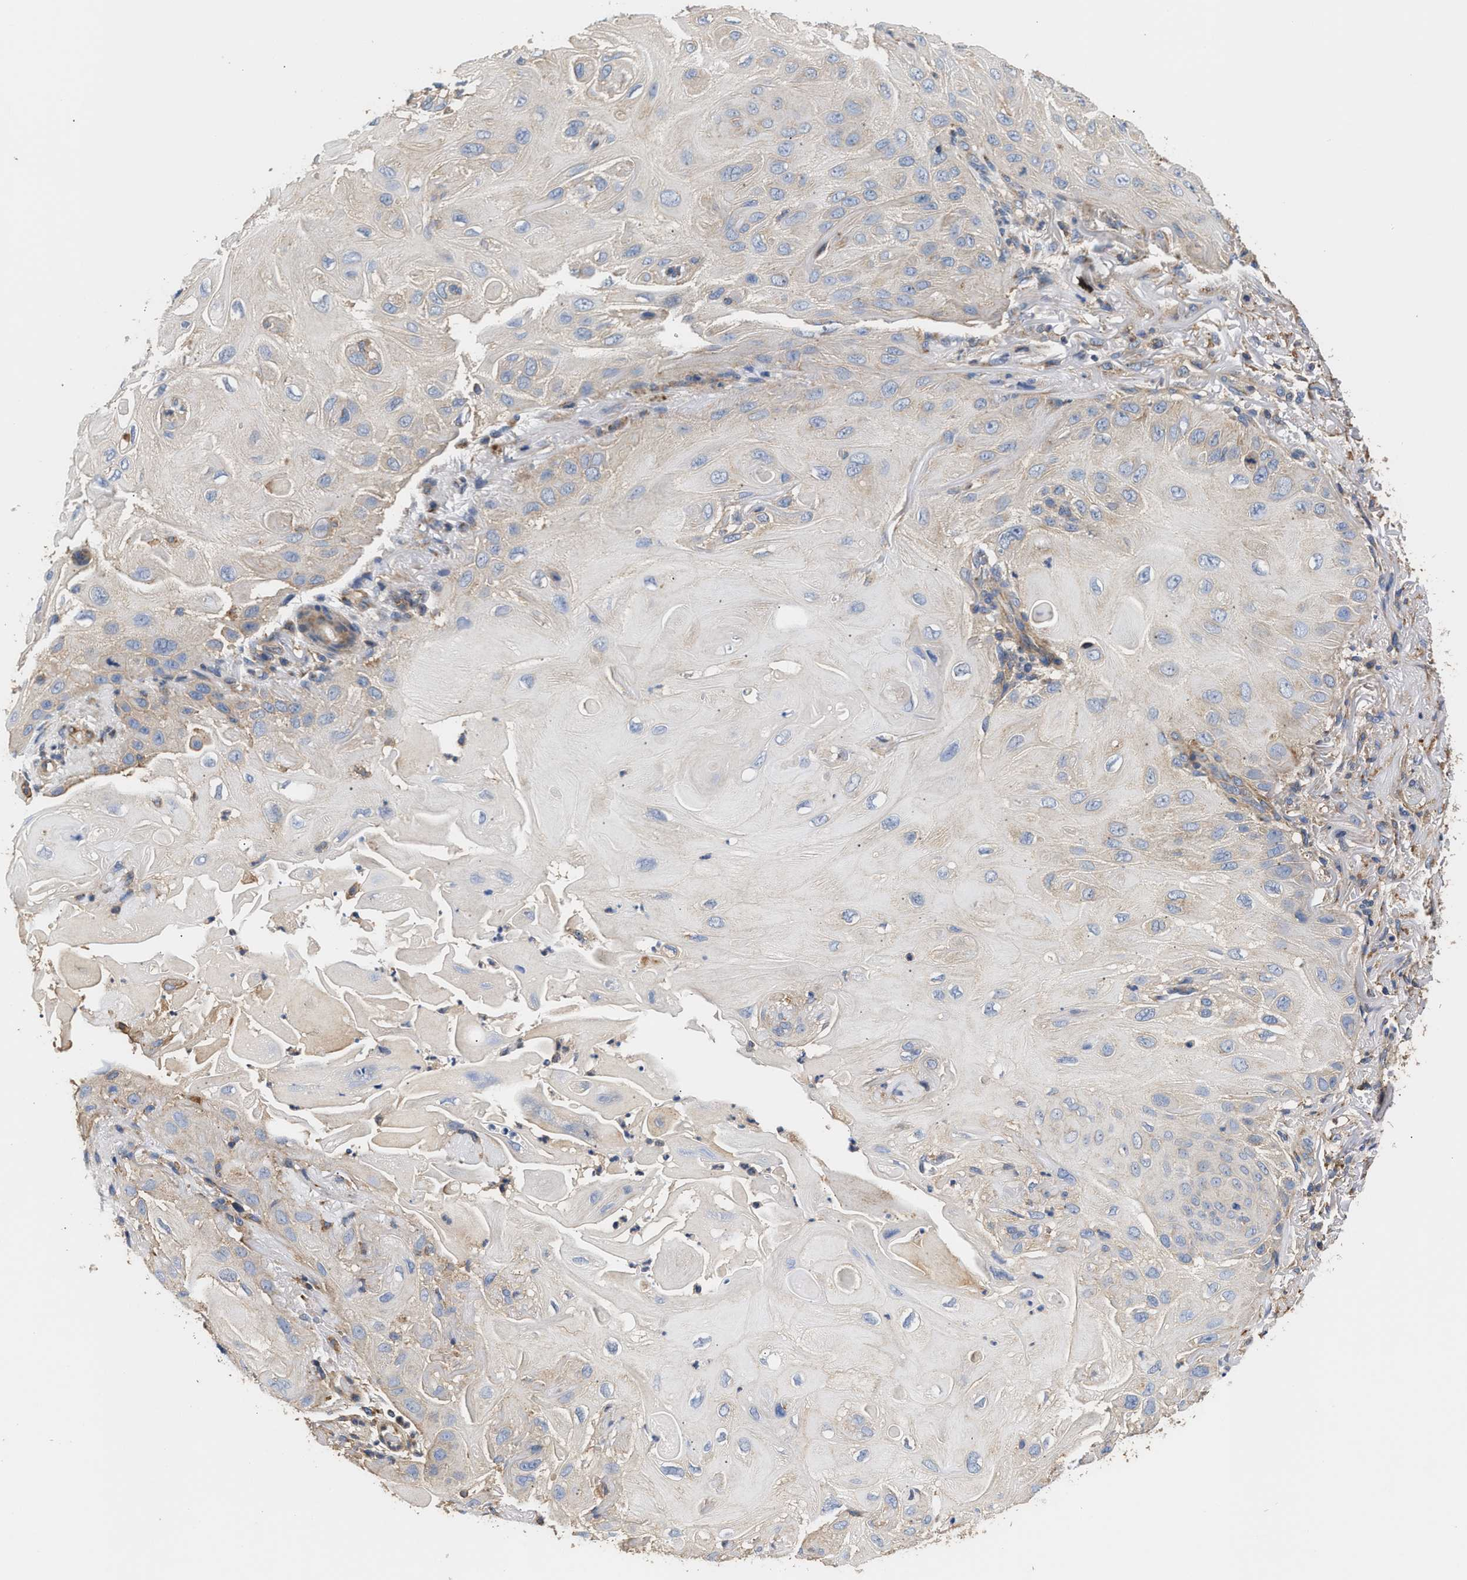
{"staining": {"intensity": "negative", "quantity": "none", "location": "none"}, "tissue": "skin cancer", "cell_type": "Tumor cells", "image_type": "cancer", "snomed": [{"axis": "morphology", "description": "Squamous cell carcinoma, NOS"}, {"axis": "topography", "description": "Skin"}], "caption": "This is an IHC micrograph of human skin cancer. There is no positivity in tumor cells.", "gene": "KLB", "patient": {"sex": "female", "age": 77}}